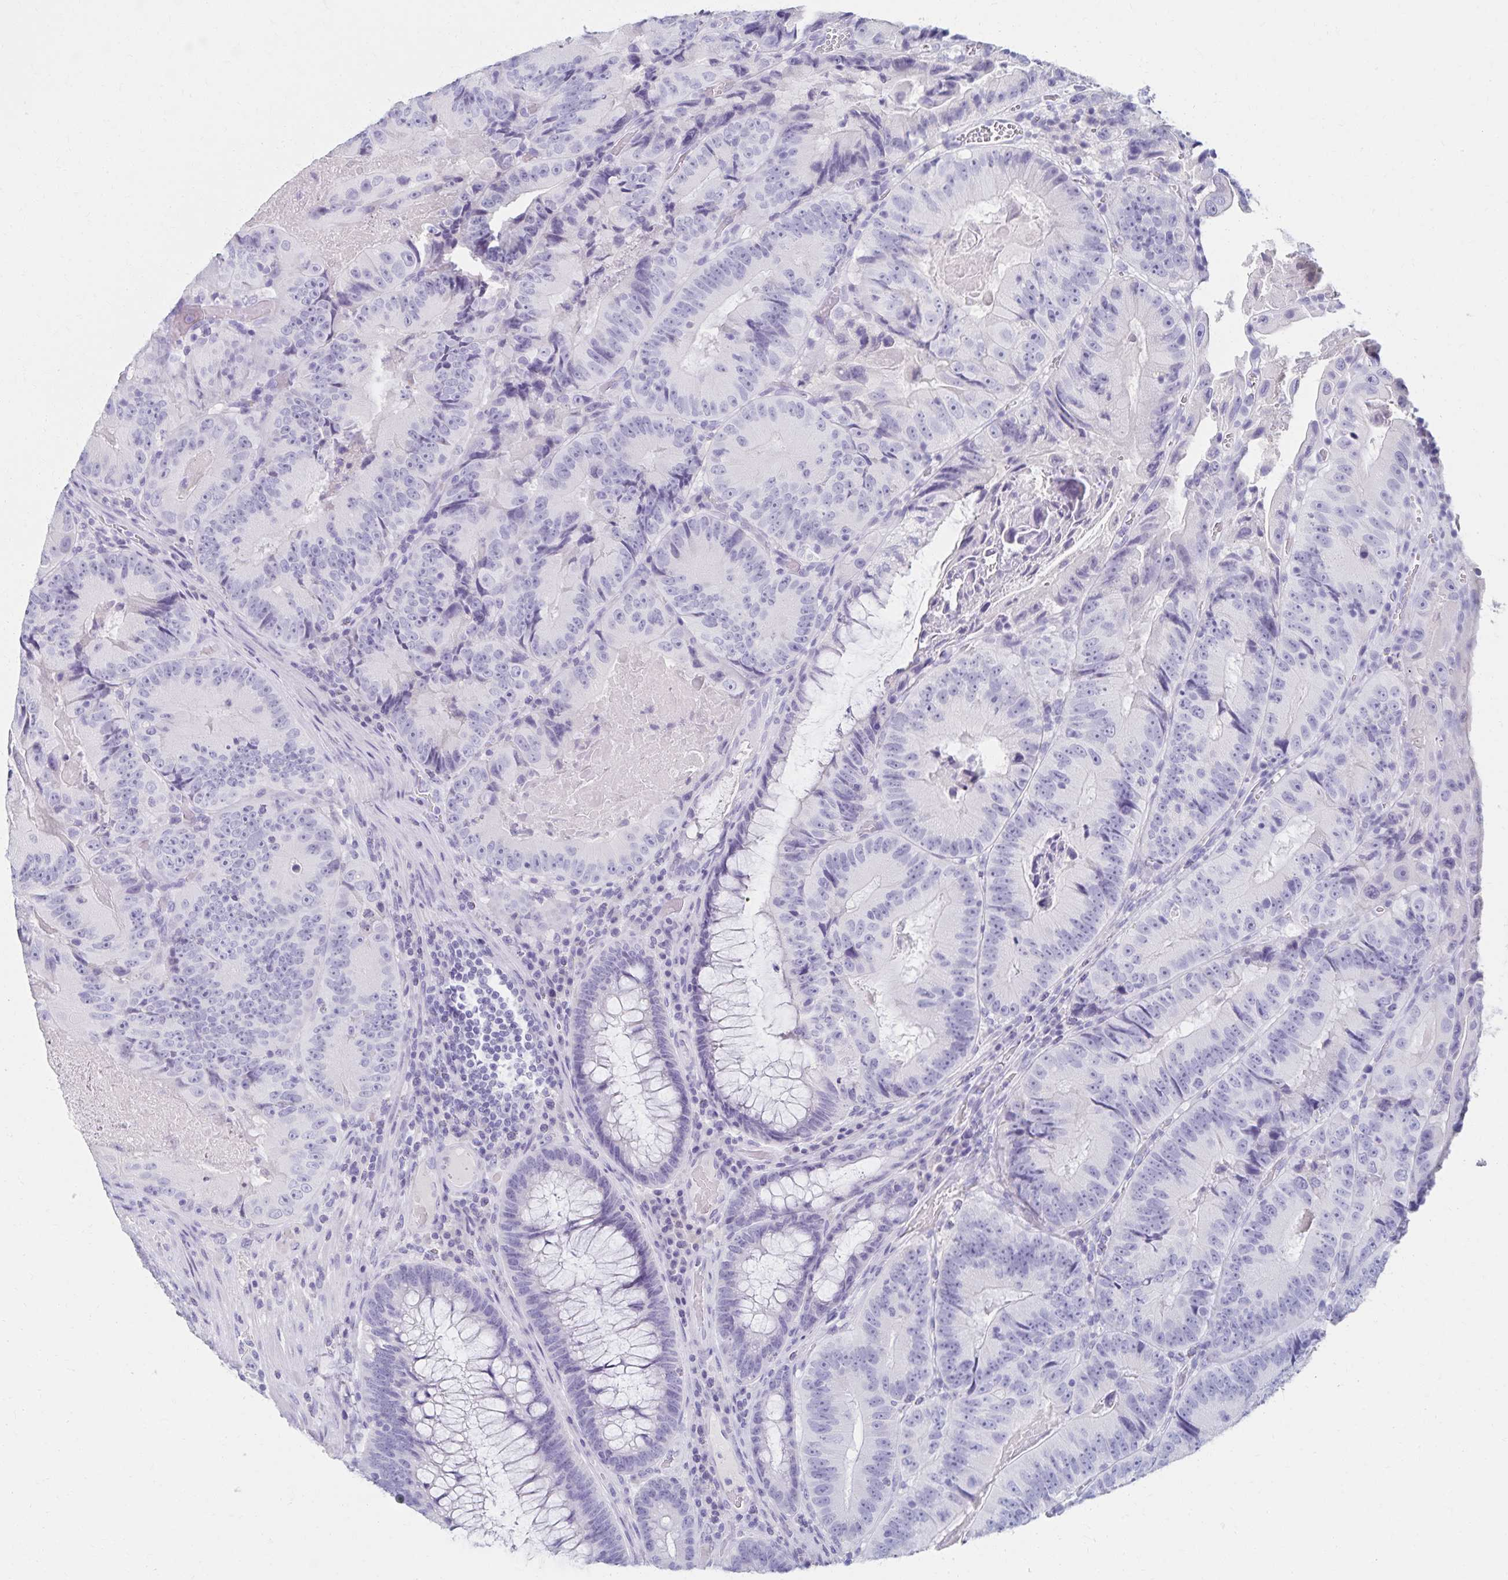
{"staining": {"intensity": "negative", "quantity": "none", "location": "none"}, "tissue": "colorectal cancer", "cell_type": "Tumor cells", "image_type": "cancer", "snomed": [{"axis": "morphology", "description": "Adenocarcinoma, NOS"}, {"axis": "topography", "description": "Colon"}], "caption": "IHC of human colorectal cancer (adenocarcinoma) demonstrates no expression in tumor cells. (Stains: DAB immunohistochemistry with hematoxylin counter stain, Microscopy: brightfield microscopy at high magnification).", "gene": "C2orf50", "patient": {"sex": "female", "age": 86}}